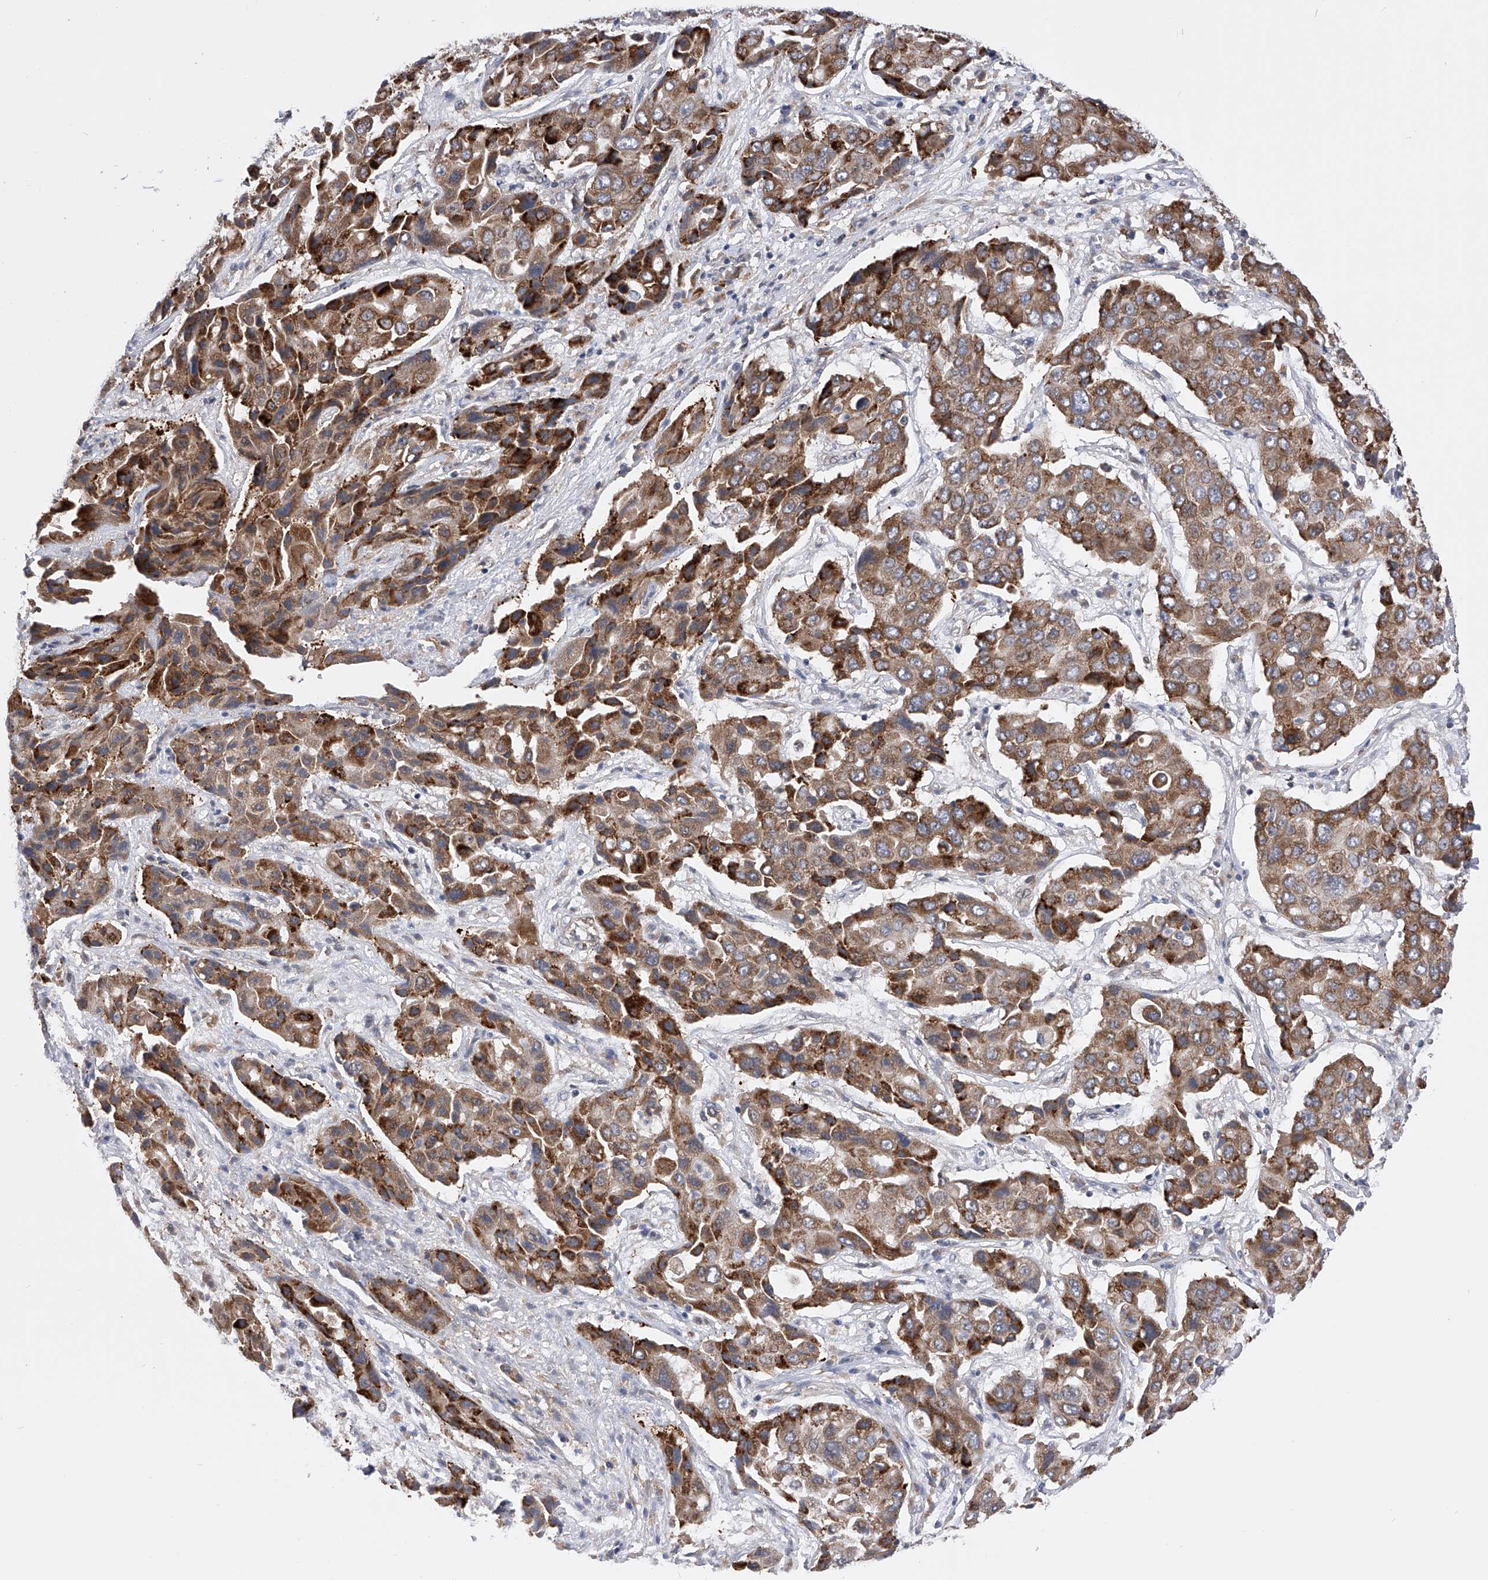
{"staining": {"intensity": "moderate", "quantity": ">75%", "location": "cytoplasmic/membranous"}, "tissue": "liver cancer", "cell_type": "Tumor cells", "image_type": "cancer", "snomed": [{"axis": "morphology", "description": "Cholangiocarcinoma"}, {"axis": "topography", "description": "Liver"}], "caption": "Immunohistochemistry (IHC) micrograph of human cholangiocarcinoma (liver) stained for a protein (brown), which exhibits medium levels of moderate cytoplasmic/membranous staining in about >75% of tumor cells.", "gene": "SPOCK1", "patient": {"sex": "male", "age": 67}}